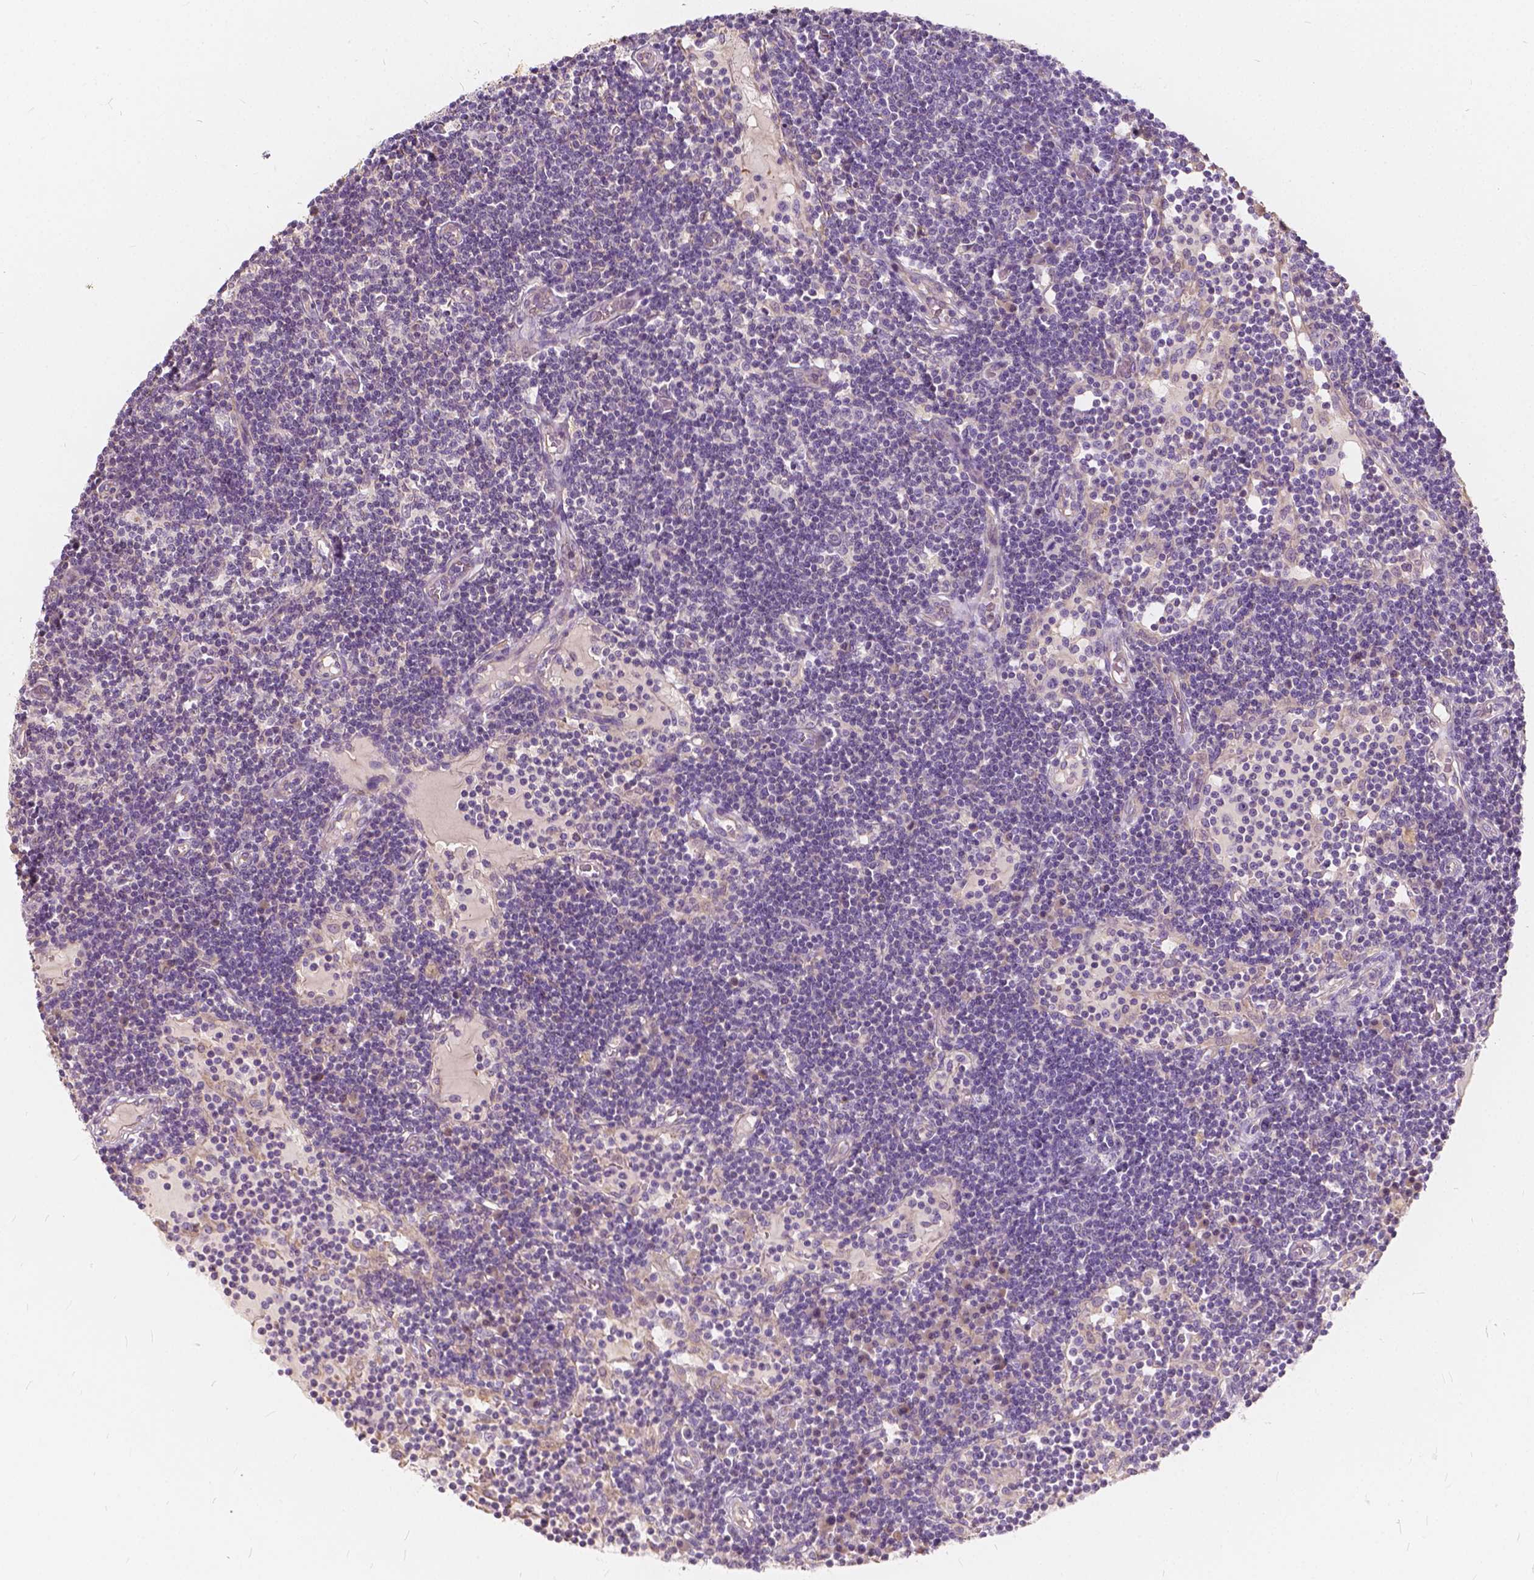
{"staining": {"intensity": "negative", "quantity": "none", "location": "none"}, "tissue": "lymph node", "cell_type": "Germinal center cells", "image_type": "normal", "snomed": [{"axis": "morphology", "description": "Normal tissue, NOS"}, {"axis": "topography", "description": "Lymph node"}], "caption": "Image shows no protein staining in germinal center cells of normal lymph node.", "gene": "KIAA0513", "patient": {"sex": "female", "age": 72}}